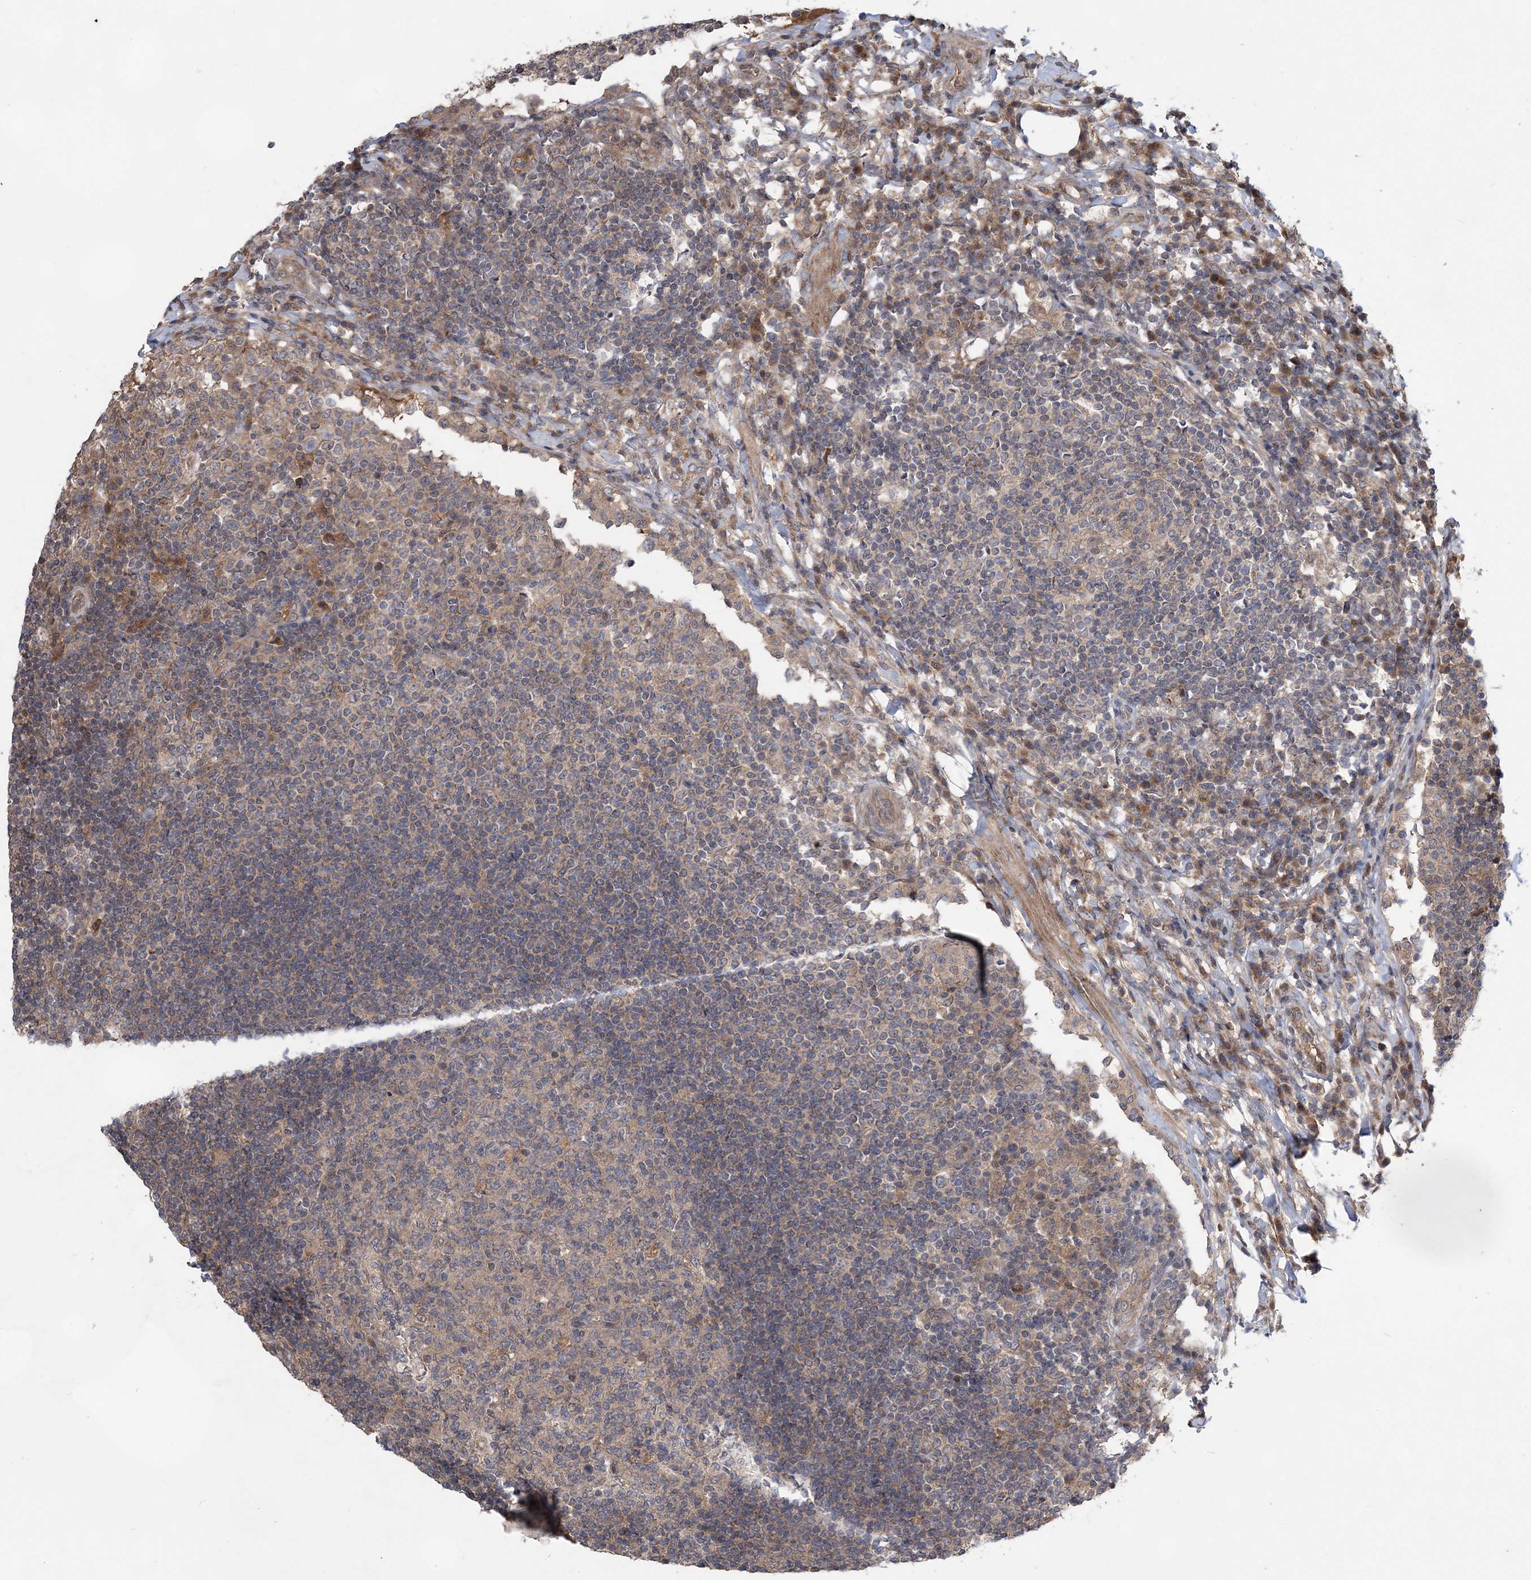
{"staining": {"intensity": "weak", "quantity": "<25%", "location": "cytoplasmic/membranous"}, "tissue": "lymph node", "cell_type": "Germinal center cells", "image_type": "normal", "snomed": [{"axis": "morphology", "description": "Normal tissue, NOS"}, {"axis": "topography", "description": "Lymph node"}], "caption": "Immunohistochemistry (IHC) histopathology image of benign lymph node stained for a protein (brown), which reveals no staining in germinal center cells. The staining was performed using DAB (3,3'-diaminobenzidine) to visualize the protein expression in brown, while the nuclei were stained in blue with hematoxylin (Magnification: 20x).", "gene": "HMGCS1", "patient": {"sex": "female", "age": 53}}